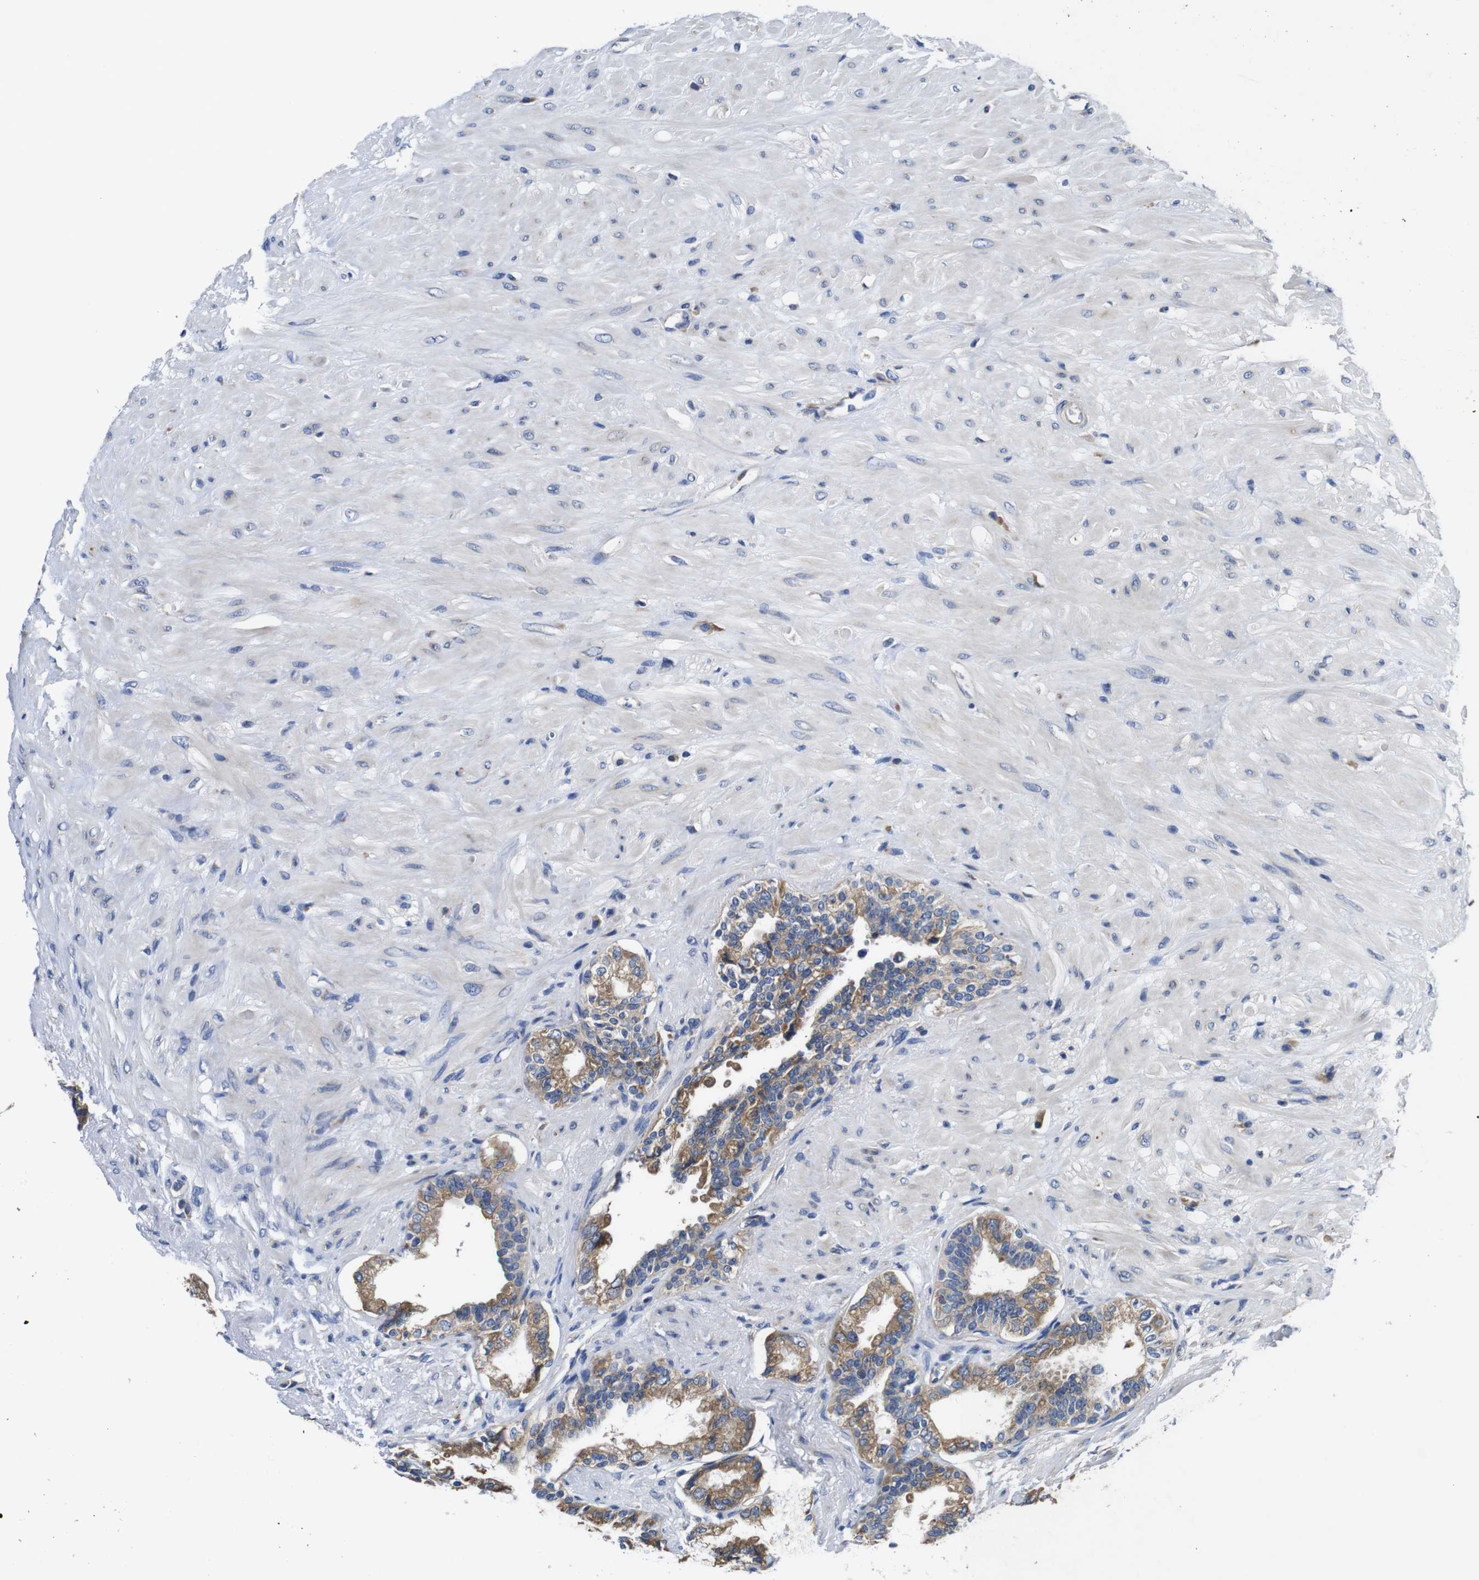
{"staining": {"intensity": "moderate", "quantity": ">75%", "location": "cytoplasmic/membranous"}, "tissue": "seminal vesicle", "cell_type": "Glandular cells", "image_type": "normal", "snomed": [{"axis": "morphology", "description": "Normal tissue, NOS"}, {"axis": "topography", "description": "Seminal veicle"}], "caption": "IHC micrograph of normal seminal vesicle: human seminal vesicle stained using immunohistochemistry (IHC) exhibits medium levels of moderate protein expression localized specifically in the cytoplasmic/membranous of glandular cells, appearing as a cytoplasmic/membranous brown color.", "gene": "MARCHF7", "patient": {"sex": "male", "age": 61}}